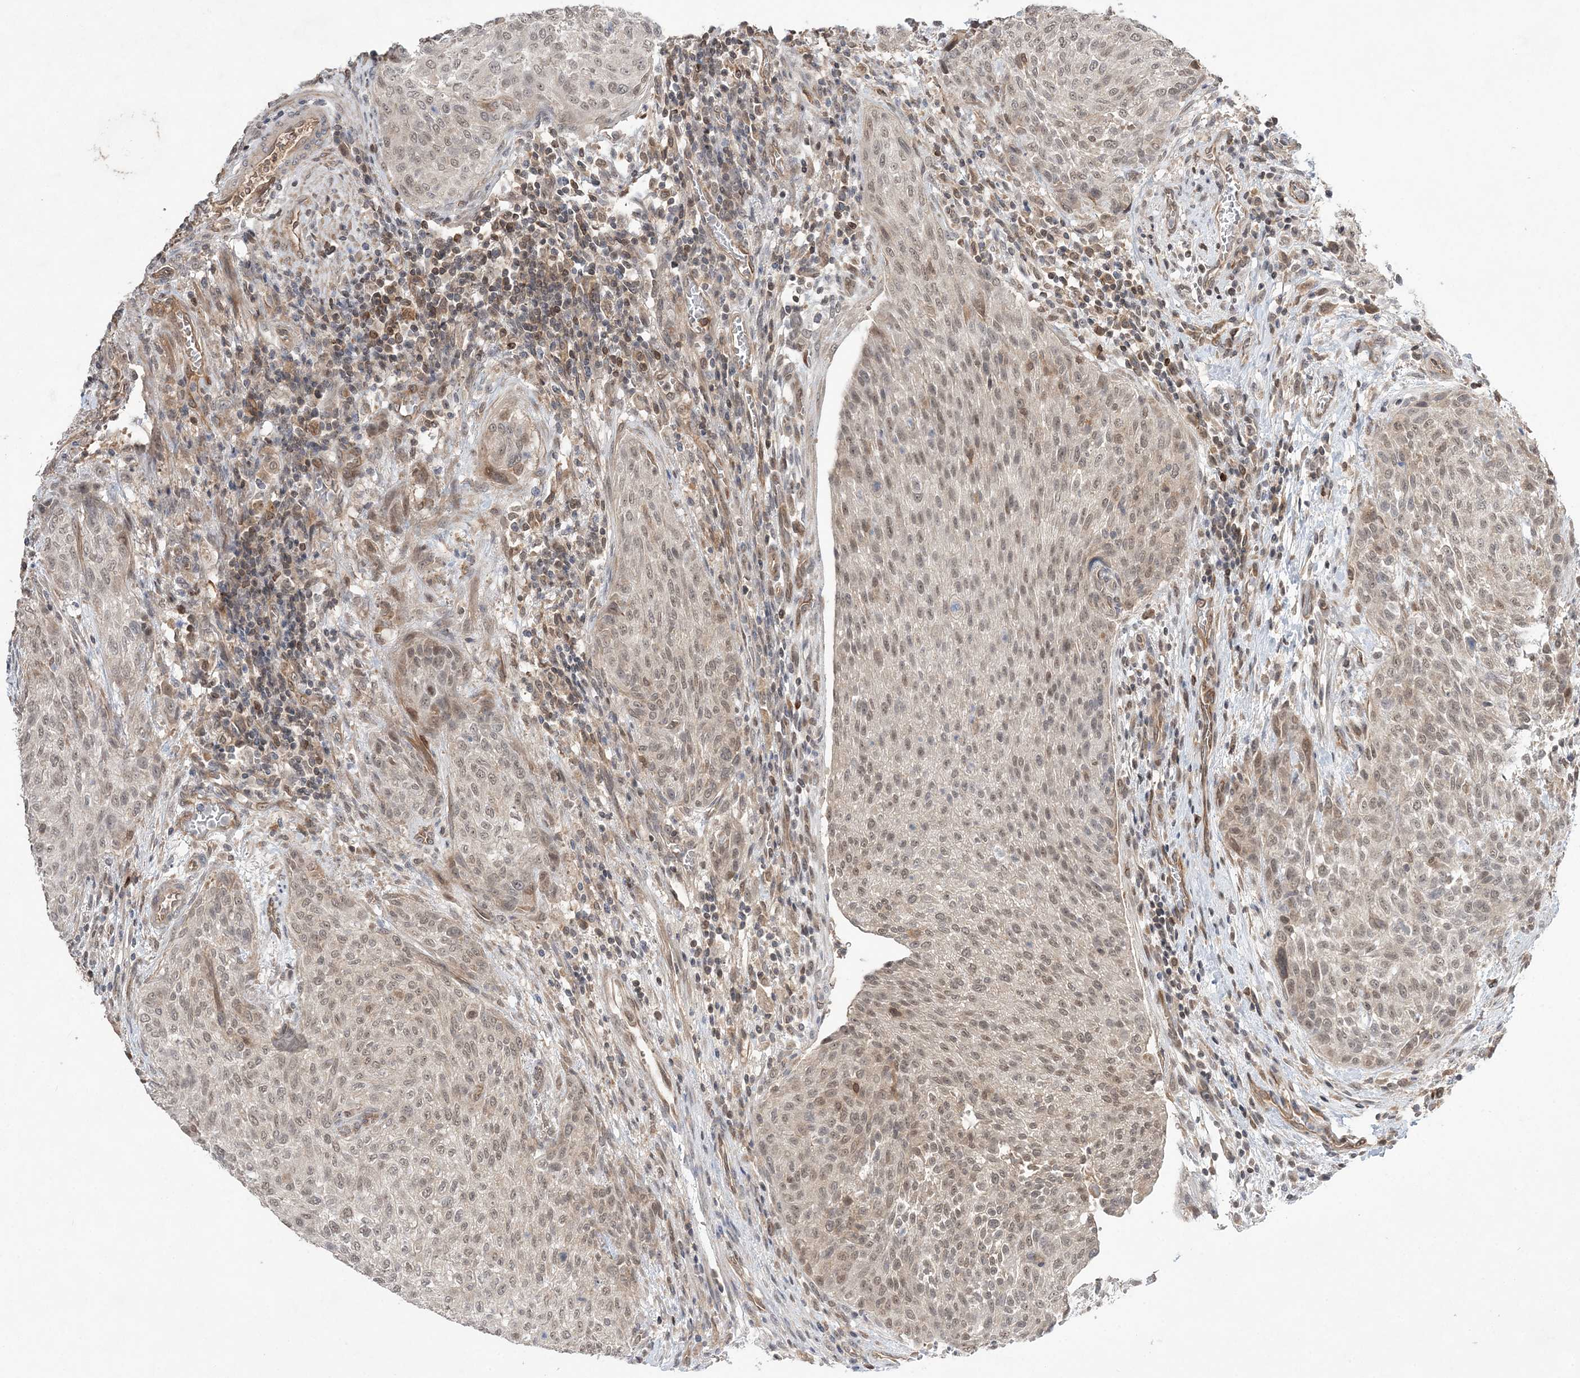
{"staining": {"intensity": "weak", "quantity": "25%-75%", "location": "nuclear"}, "tissue": "urothelial cancer", "cell_type": "Tumor cells", "image_type": "cancer", "snomed": [{"axis": "morphology", "description": "Urothelial carcinoma, High grade"}, {"axis": "topography", "description": "Urinary bladder"}], "caption": "This is a histology image of IHC staining of urothelial cancer, which shows weak positivity in the nuclear of tumor cells.", "gene": "TMEM132B", "patient": {"sex": "male", "age": 35}}